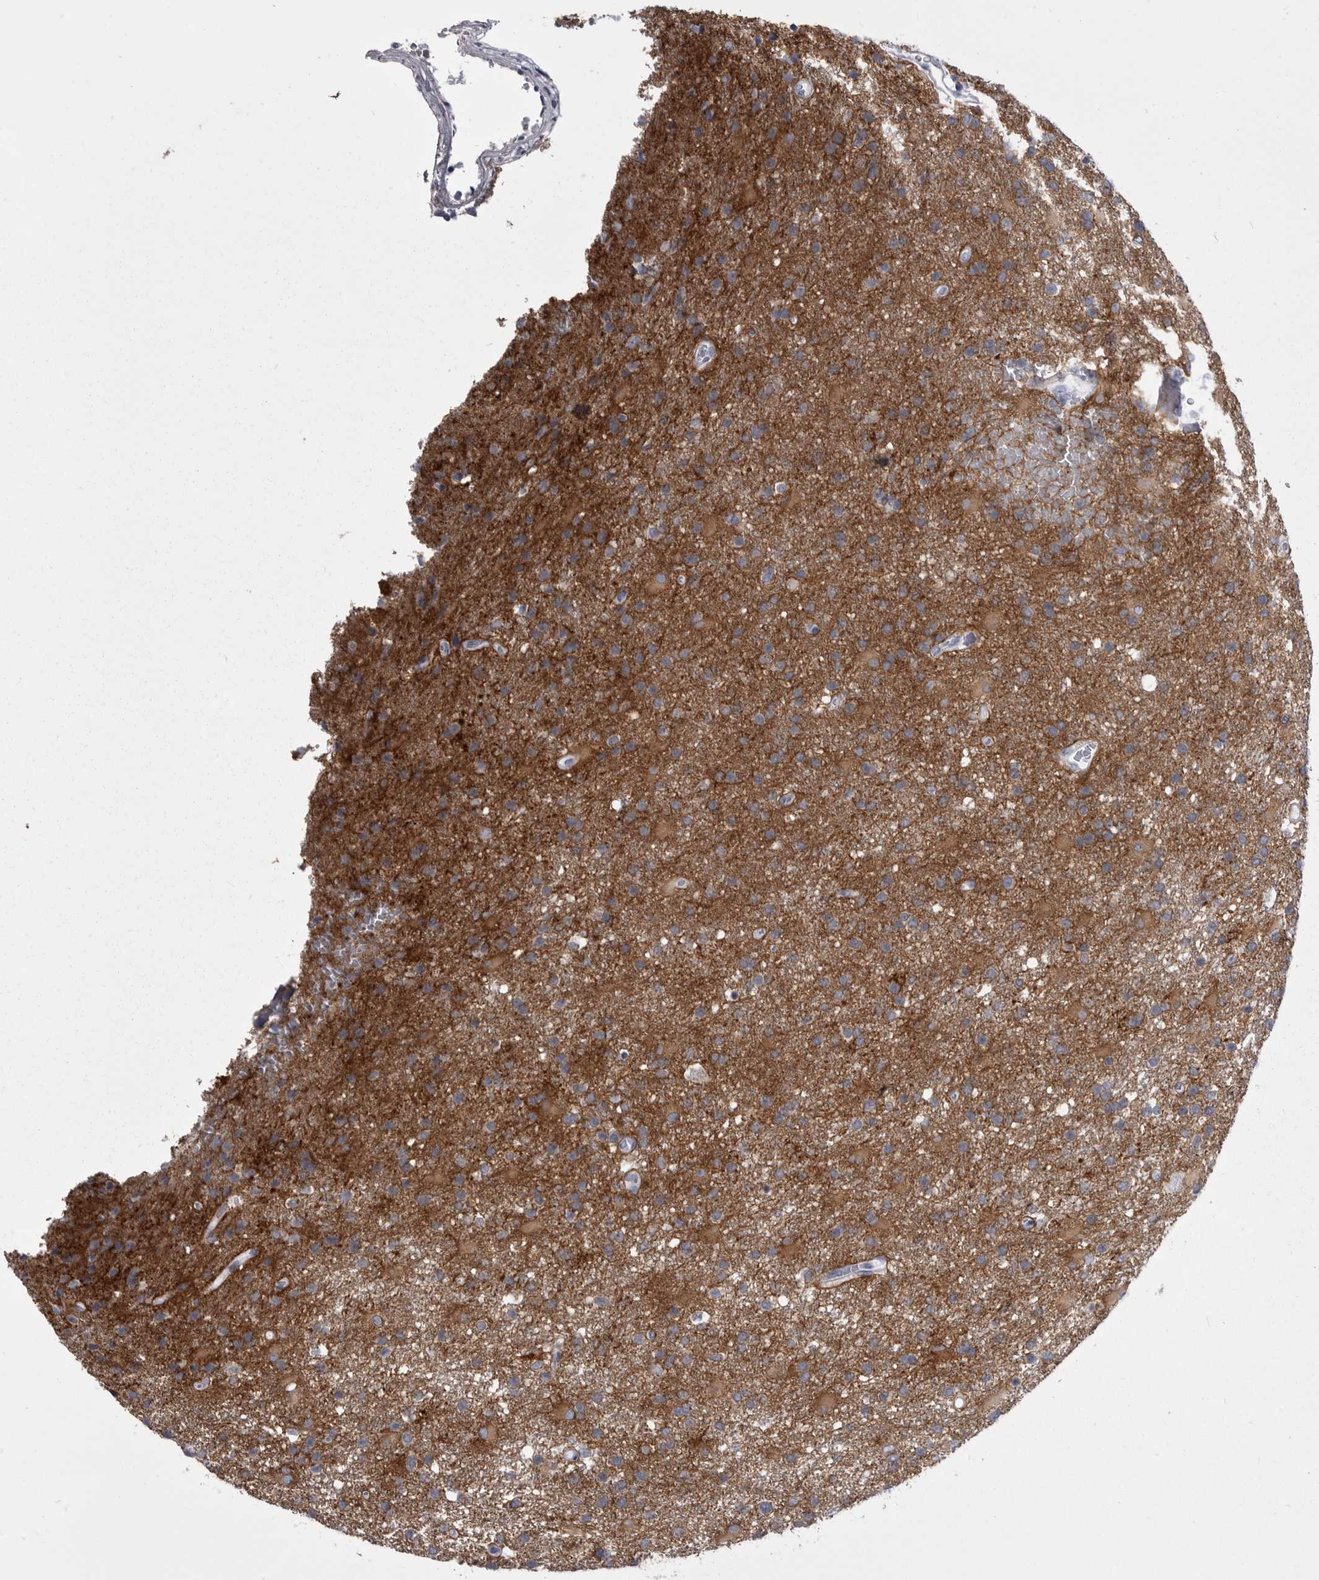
{"staining": {"intensity": "strong", "quantity": ">75%", "location": "cytoplasmic/membranous"}, "tissue": "glioma", "cell_type": "Tumor cells", "image_type": "cancer", "snomed": [{"axis": "morphology", "description": "Glioma, malignant, High grade"}, {"axis": "topography", "description": "Brain"}], "caption": "Protein expression analysis of glioma demonstrates strong cytoplasmic/membranous expression in about >75% of tumor cells. The staining is performed using DAB brown chromogen to label protein expression. The nuclei are counter-stained blue using hematoxylin.", "gene": "ANK2", "patient": {"sex": "male", "age": 72}}